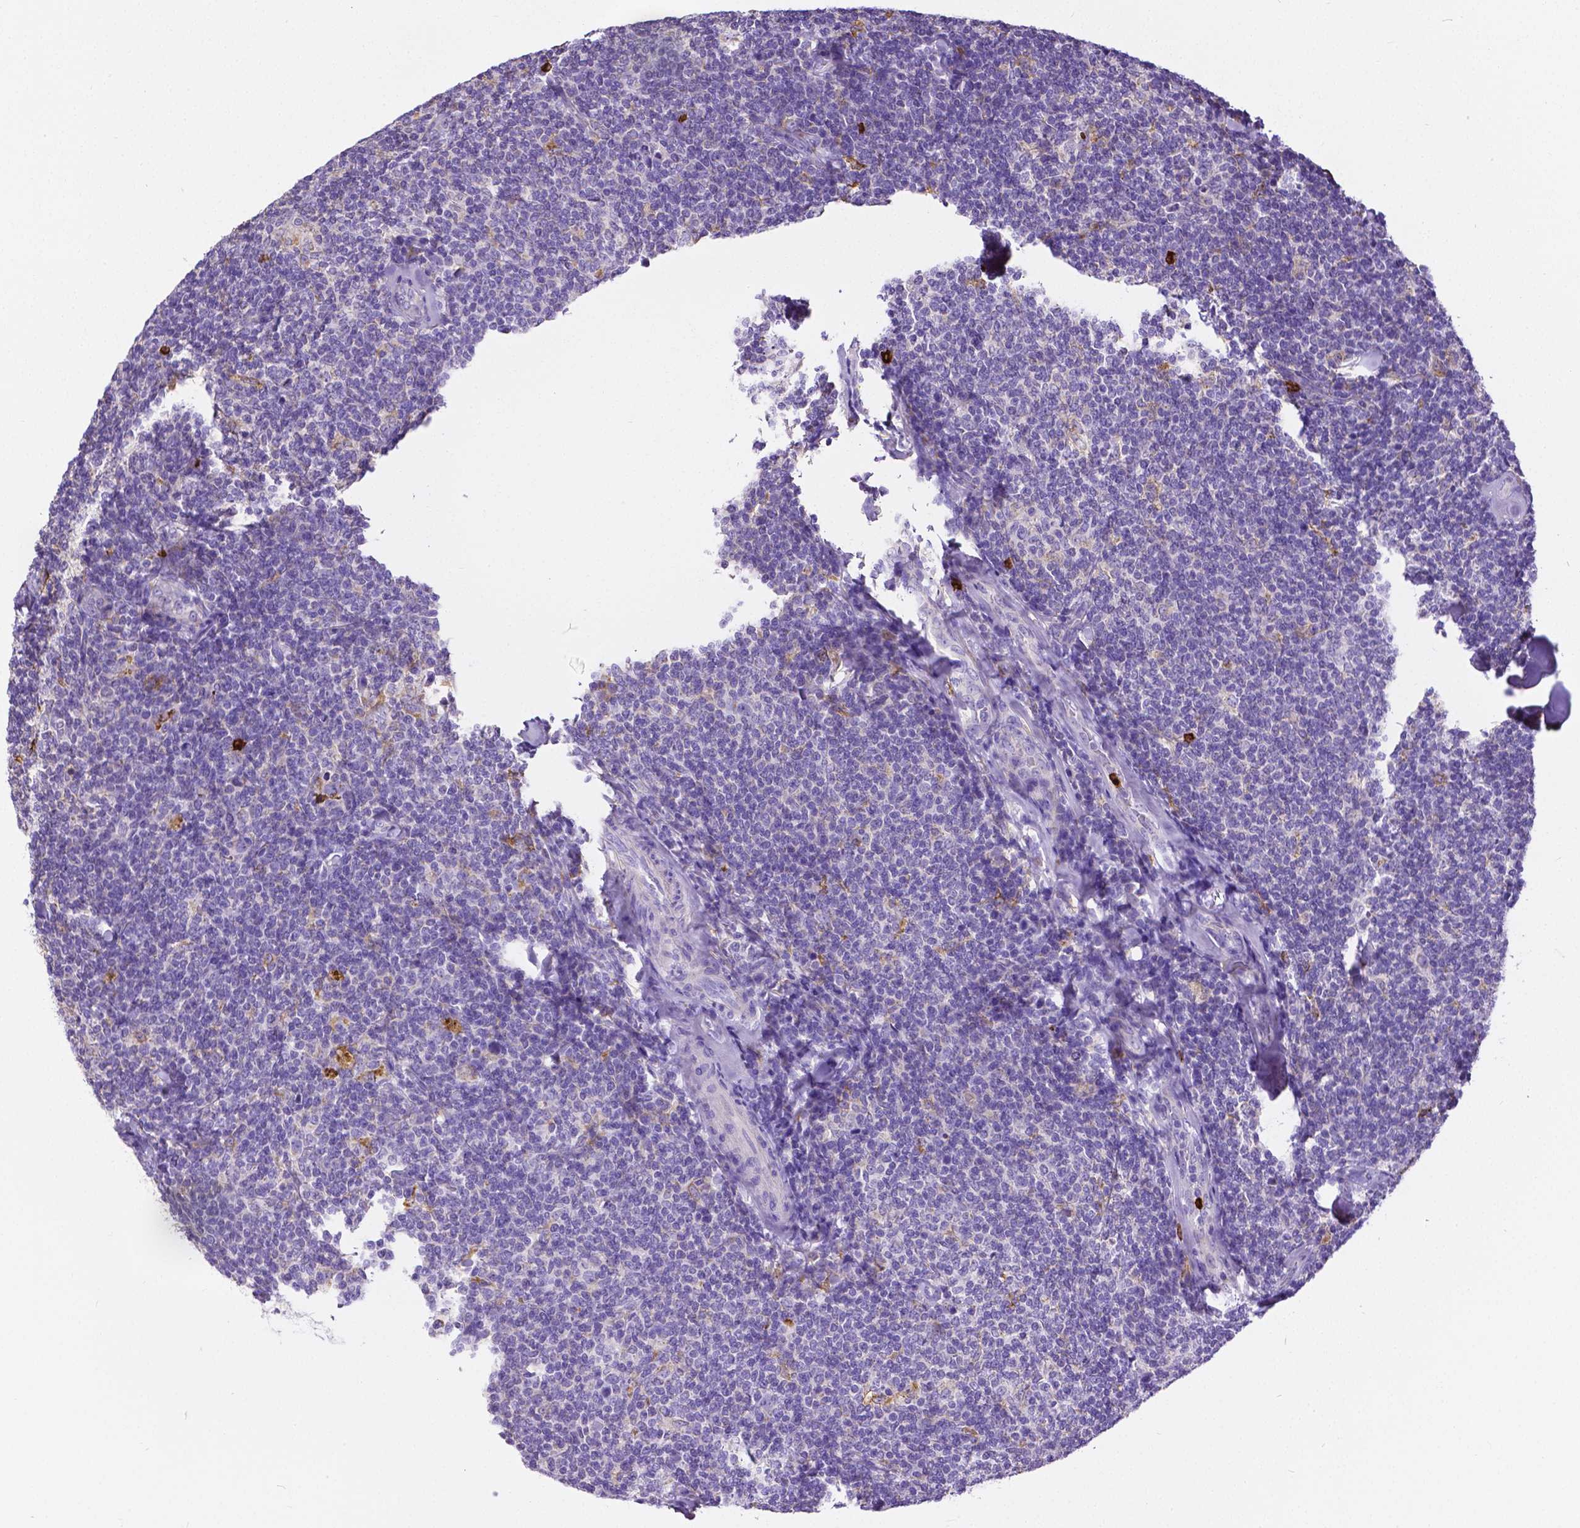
{"staining": {"intensity": "negative", "quantity": "none", "location": "none"}, "tissue": "lymphoma", "cell_type": "Tumor cells", "image_type": "cancer", "snomed": [{"axis": "morphology", "description": "Malignant lymphoma, non-Hodgkin's type, Low grade"}, {"axis": "topography", "description": "Lymph node"}], "caption": "A micrograph of lymphoma stained for a protein demonstrates no brown staining in tumor cells.", "gene": "MMP9", "patient": {"sex": "female", "age": 56}}